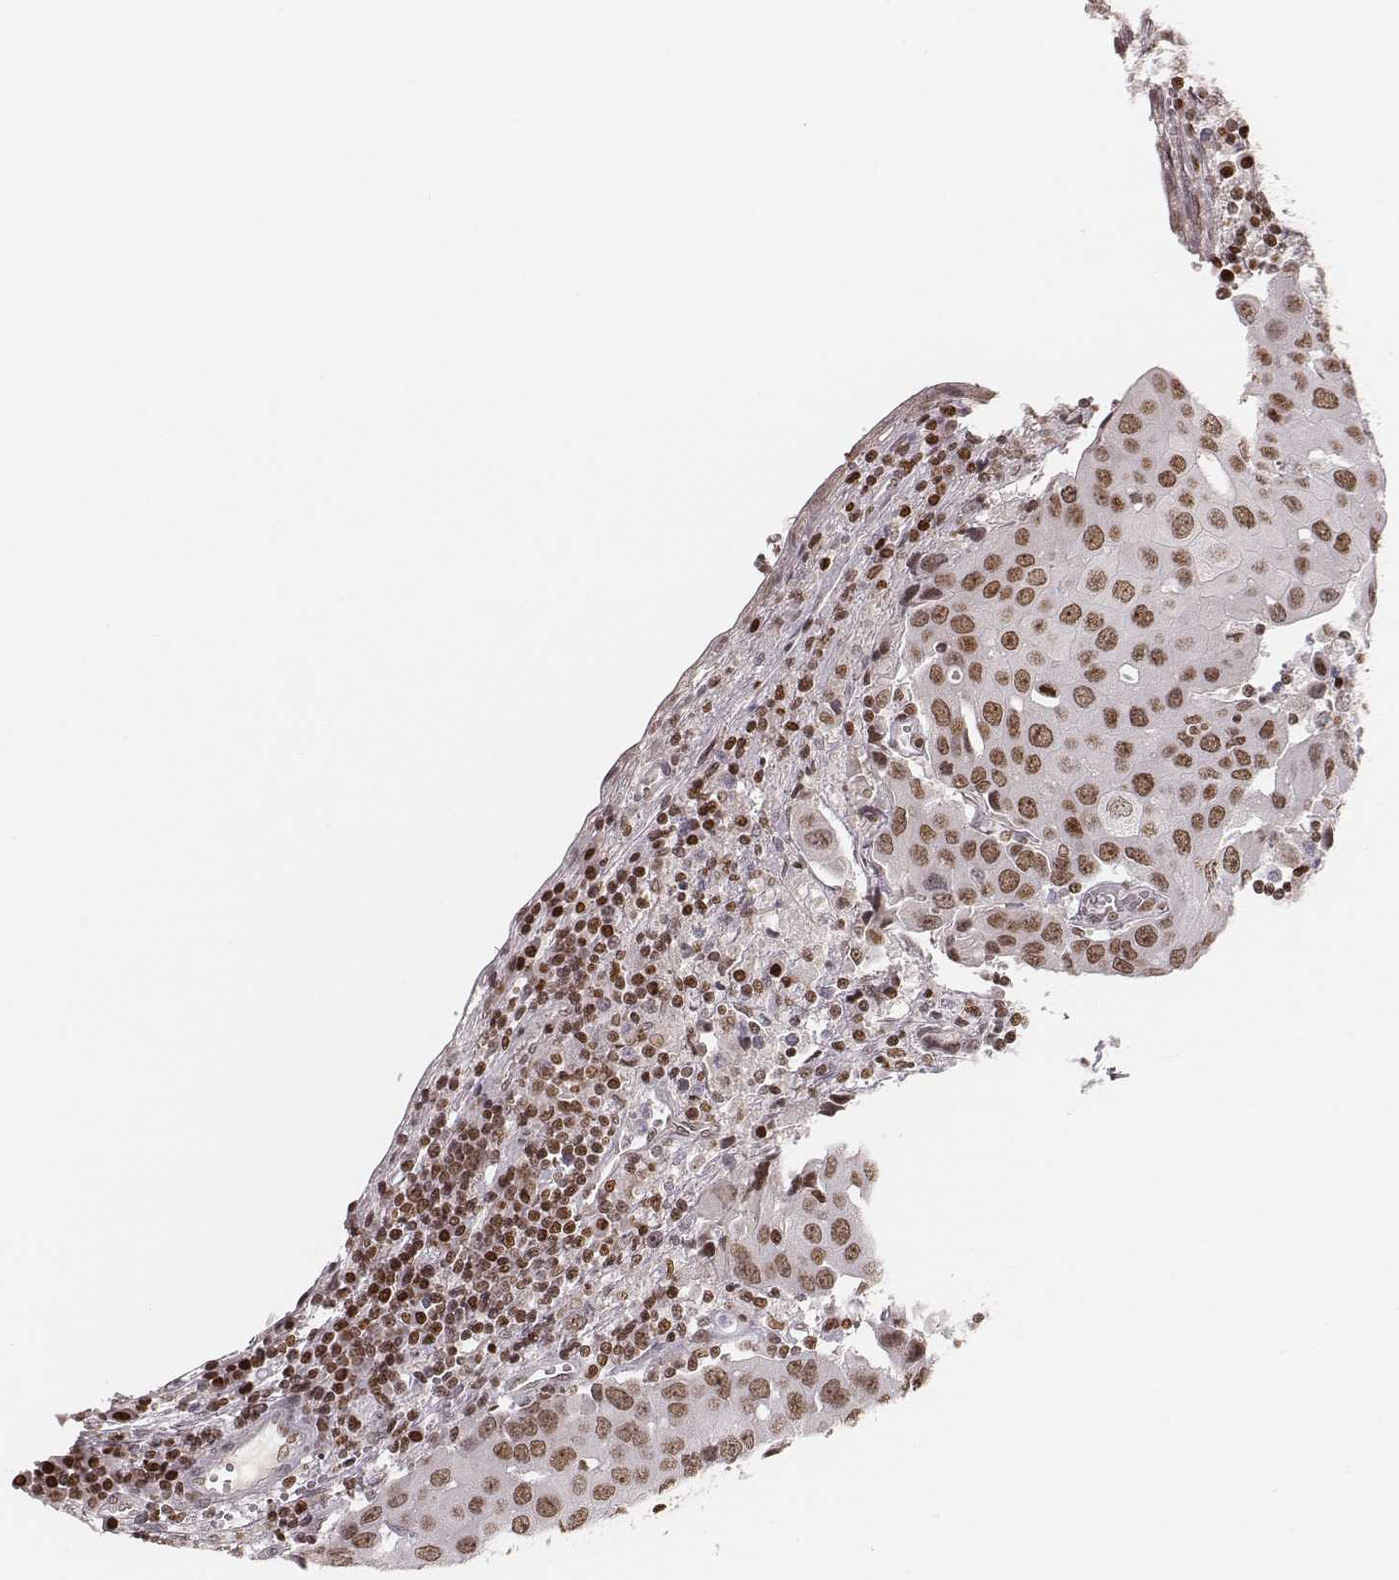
{"staining": {"intensity": "moderate", "quantity": ">75%", "location": "nuclear"}, "tissue": "urothelial cancer", "cell_type": "Tumor cells", "image_type": "cancer", "snomed": [{"axis": "morphology", "description": "Urothelial carcinoma, High grade"}, {"axis": "topography", "description": "Urinary bladder"}], "caption": "Tumor cells exhibit medium levels of moderate nuclear staining in about >75% of cells in human high-grade urothelial carcinoma.", "gene": "PARP1", "patient": {"sex": "female", "age": 85}}